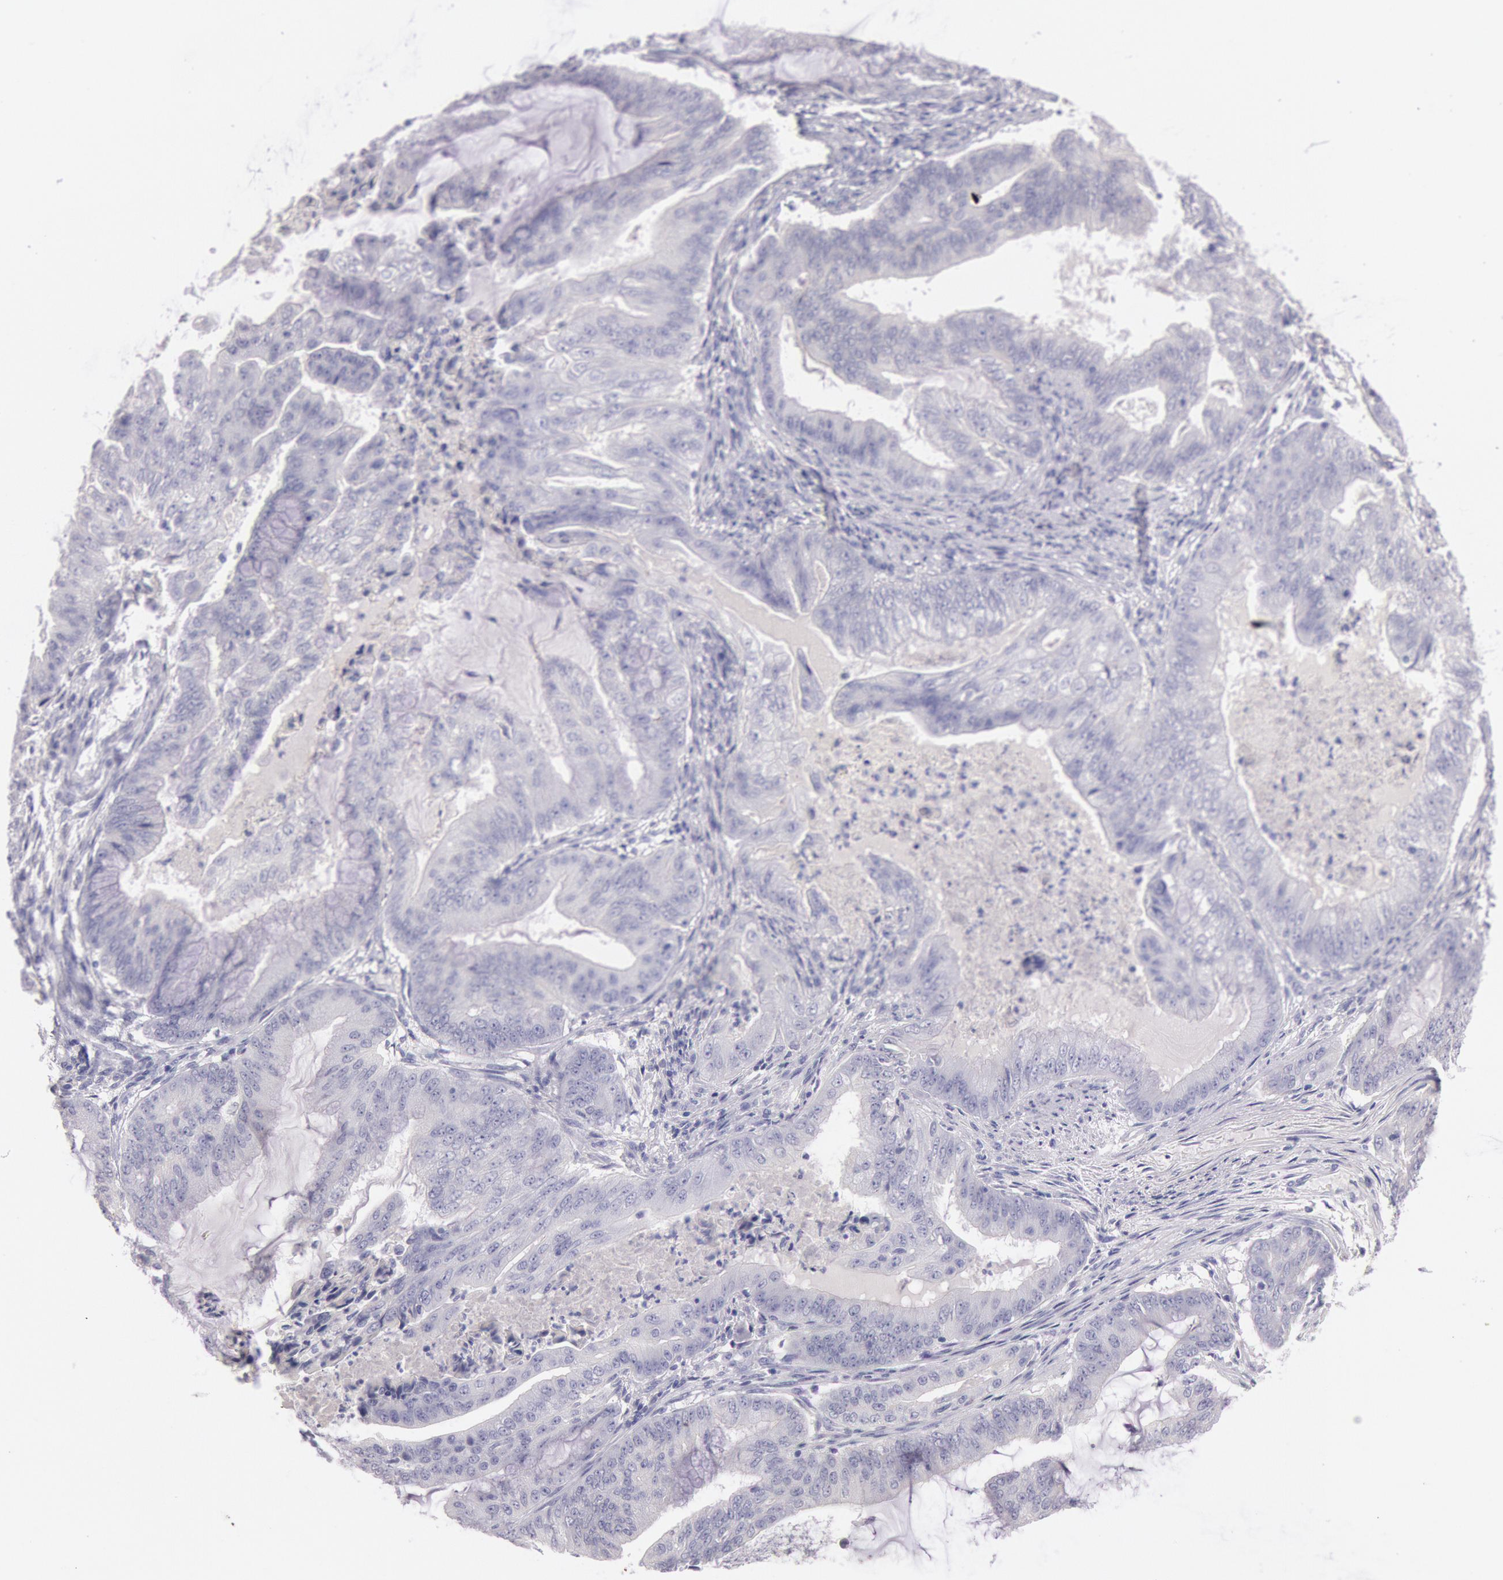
{"staining": {"intensity": "negative", "quantity": "none", "location": "none"}, "tissue": "endometrial cancer", "cell_type": "Tumor cells", "image_type": "cancer", "snomed": [{"axis": "morphology", "description": "Adenocarcinoma, NOS"}, {"axis": "topography", "description": "Endometrium"}], "caption": "The image shows no staining of tumor cells in endometrial cancer (adenocarcinoma). (DAB immunohistochemistry, high magnification).", "gene": "EGFR", "patient": {"sex": "female", "age": 63}}